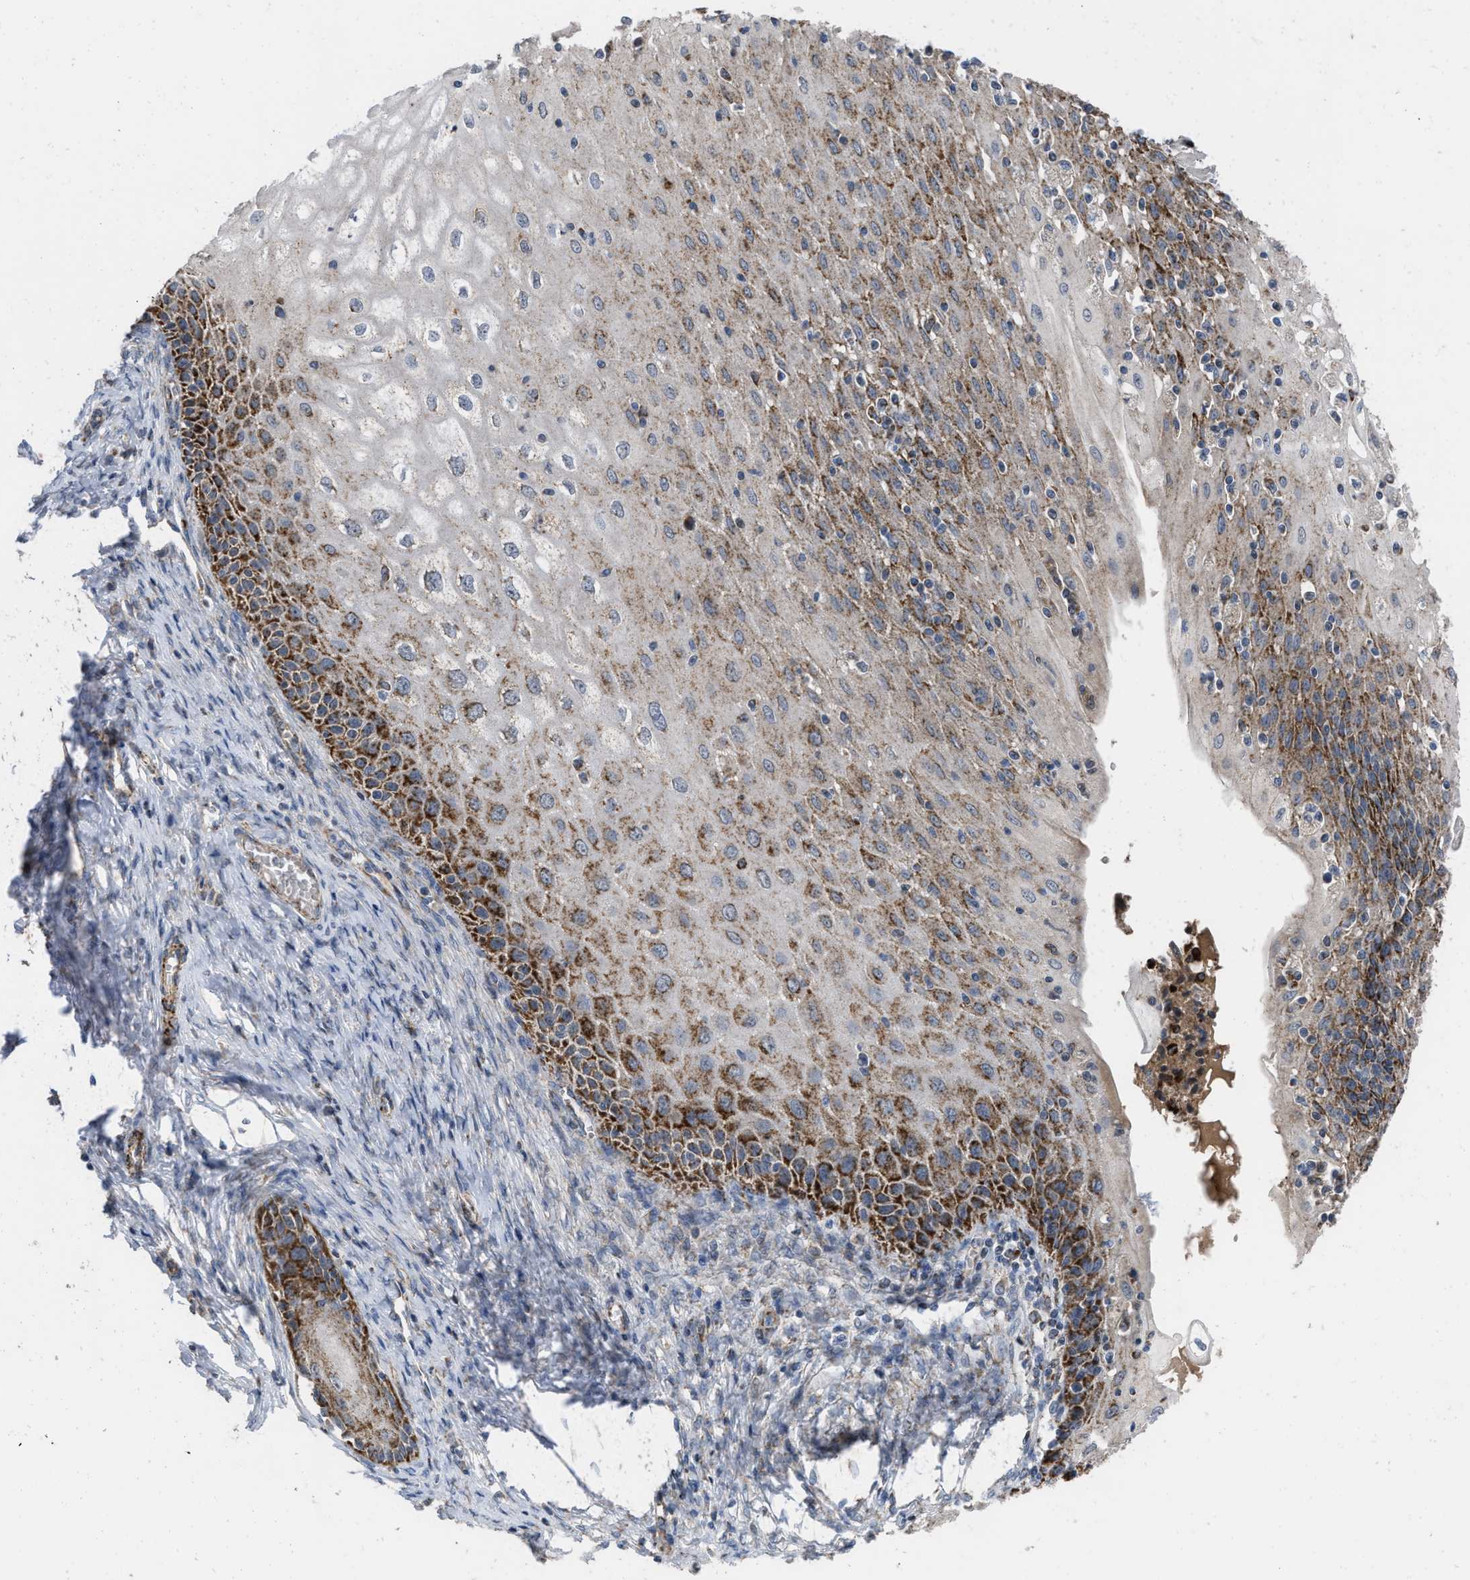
{"staining": {"intensity": "strong", "quantity": "25%-75%", "location": "cytoplasmic/membranous"}, "tissue": "cervical cancer", "cell_type": "Tumor cells", "image_type": "cancer", "snomed": [{"axis": "morphology", "description": "Adenocarcinoma, NOS"}, {"axis": "topography", "description": "Cervix"}], "caption": "IHC (DAB (3,3'-diaminobenzidine)) staining of human cervical adenocarcinoma demonstrates strong cytoplasmic/membranous protein expression in approximately 25%-75% of tumor cells.", "gene": "AKAP1", "patient": {"sex": "female", "age": 44}}